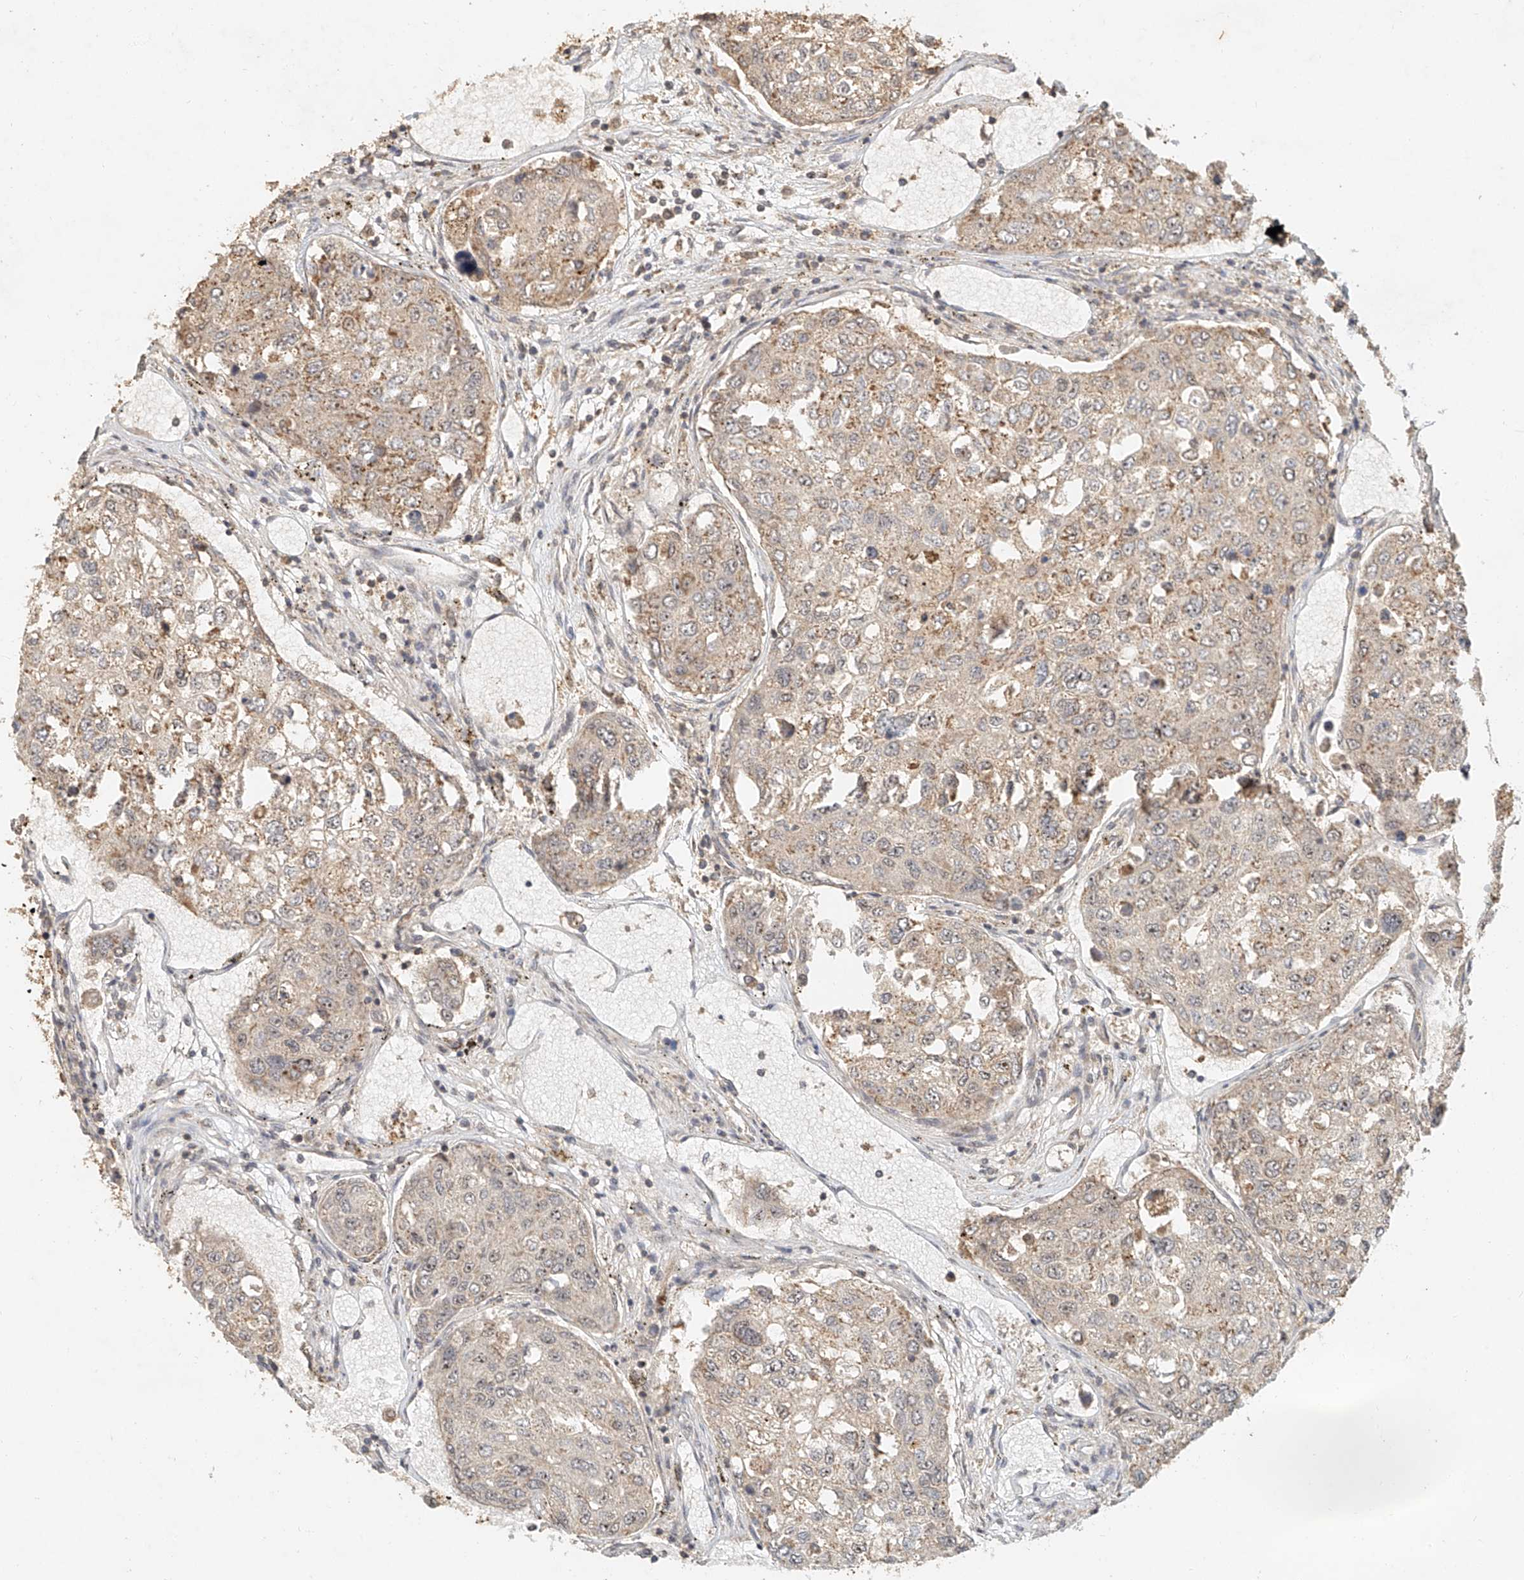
{"staining": {"intensity": "weak", "quantity": "25%-75%", "location": "cytoplasmic/membranous"}, "tissue": "urothelial cancer", "cell_type": "Tumor cells", "image_type": "cancer", "snomed": [{"axis": "morphology", "description": "Urothelial carcinoma, High grade"}, {"axis": "topography", "description": "Lymph node"}, {"axis": "topography", "description": "Urinary bladder"}], "caption": "Brown immunohistochemical staining in human high-grade urothelial carcinoma shows weak cytoplasmic/membranous expression in approximately 25%-75% of tumor cells.", "gene": "CXorf58", "patient": {"sex": "male", "age": 51}}